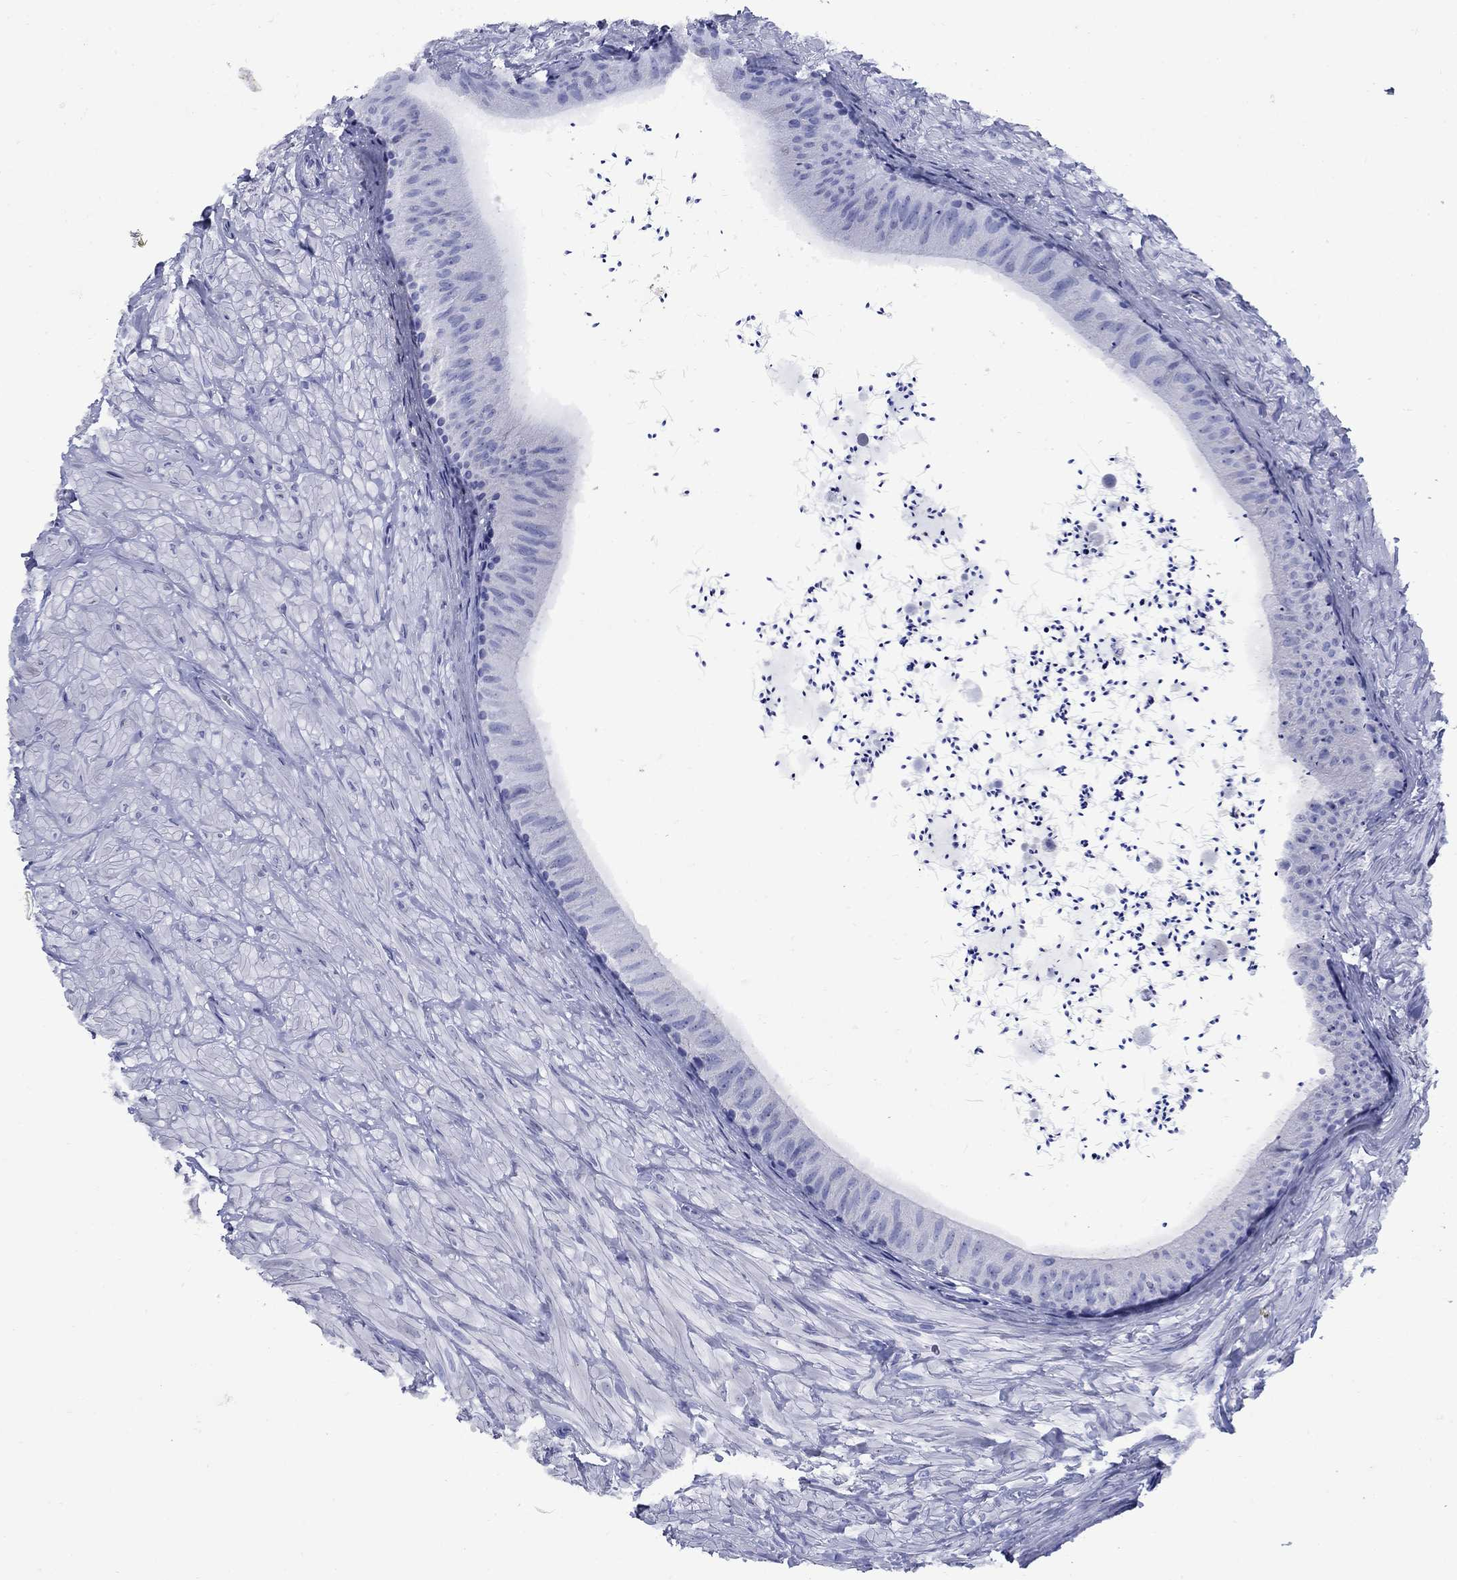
{"staining": {"intensity": "negative", "quantity": "none", "location": "none"}, "tissue": "epididymis", "cell_type": "Glandular cells", "image_type": "normal", "snomed": [{"axis": "morphology", "description": "Normal tissue, NOS"}, {"axis": "topography", "description": "Epididymis"}], "caption": "This is a image of immunohistochemistry (IHC) staining of normal epididymis, which shows no expression in glandular cells.", "gene": "CD1A", "patient": {"sex": "male", "age": 32}}